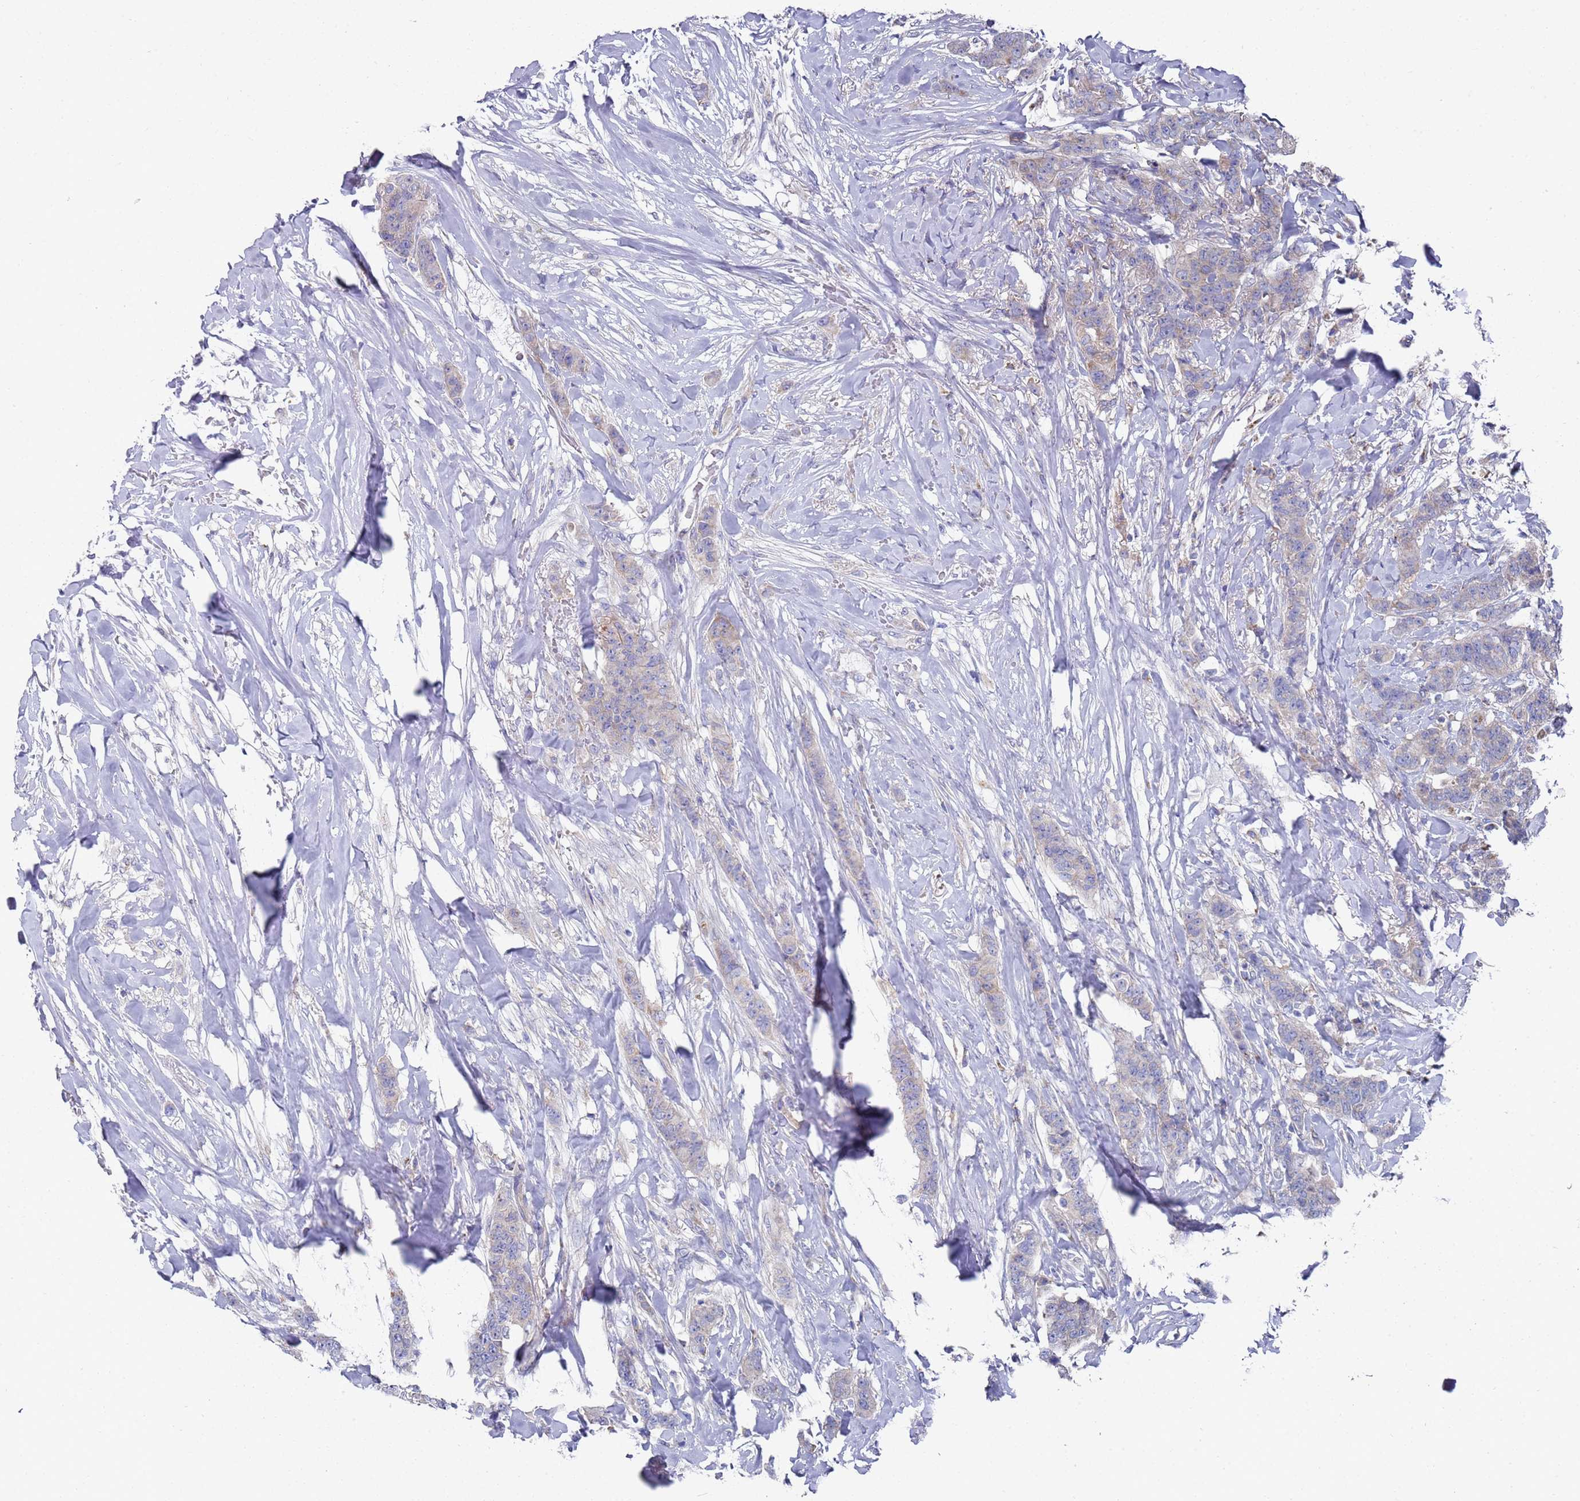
{"staining": {"intensity": "negative", "quantity": "none", "location": "none"}, "tissue": "breast cancer", "cell_type": "Tumor cells", "image_type": "cancer", "snomed": [{"axis": "morphology", "description": "Duct carcinoma"}, {"axis": "topography", "description": "Breast"}], "caption": "Protein analysis of invasive ductal carcinoma (breast) shows no significant expression in tumor cells.", "gene": "NPEPPS", "patient": {"sex": "female", "age": 40}}